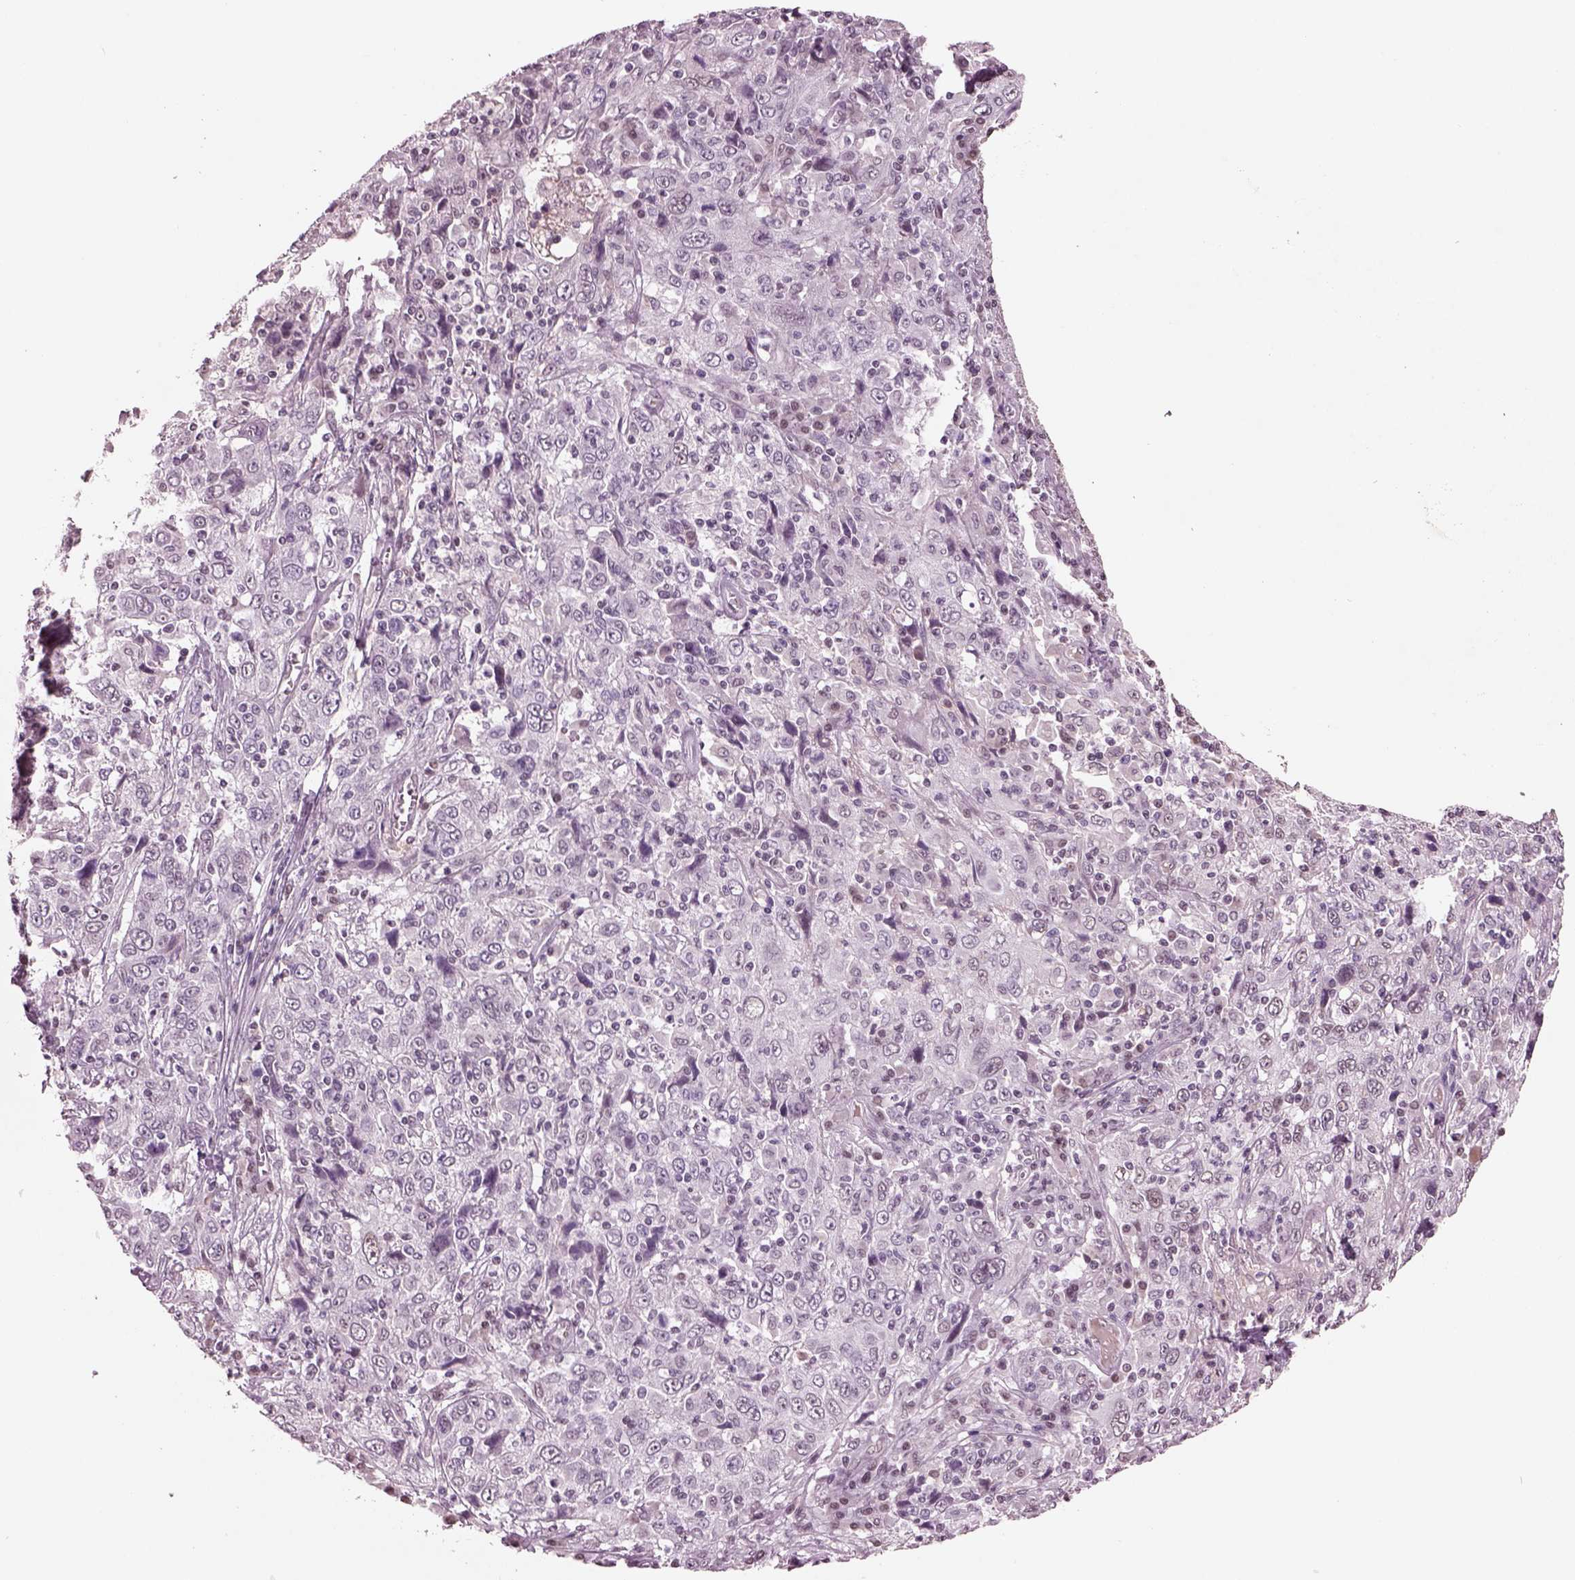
{"staining": {"intensity": "negative", "quantity": "none", "location": "none"}, "tissue": "cervical cancer", "cell_type": "Tumor cells", "image_type": "cancer", "snomed": [{"axis": "morphology", "description": "Squamous cell carcinoma, NOS"}, {"axis": "topography", "description": "Cervix"}], "caption": "The immunohistochemistry photomicrograph has no significant expression in tumor cells of cervical squamous cell carcinoma tissue.", "gene": "SEPHS1", "patient": {"sex": "female", "age": 46}}